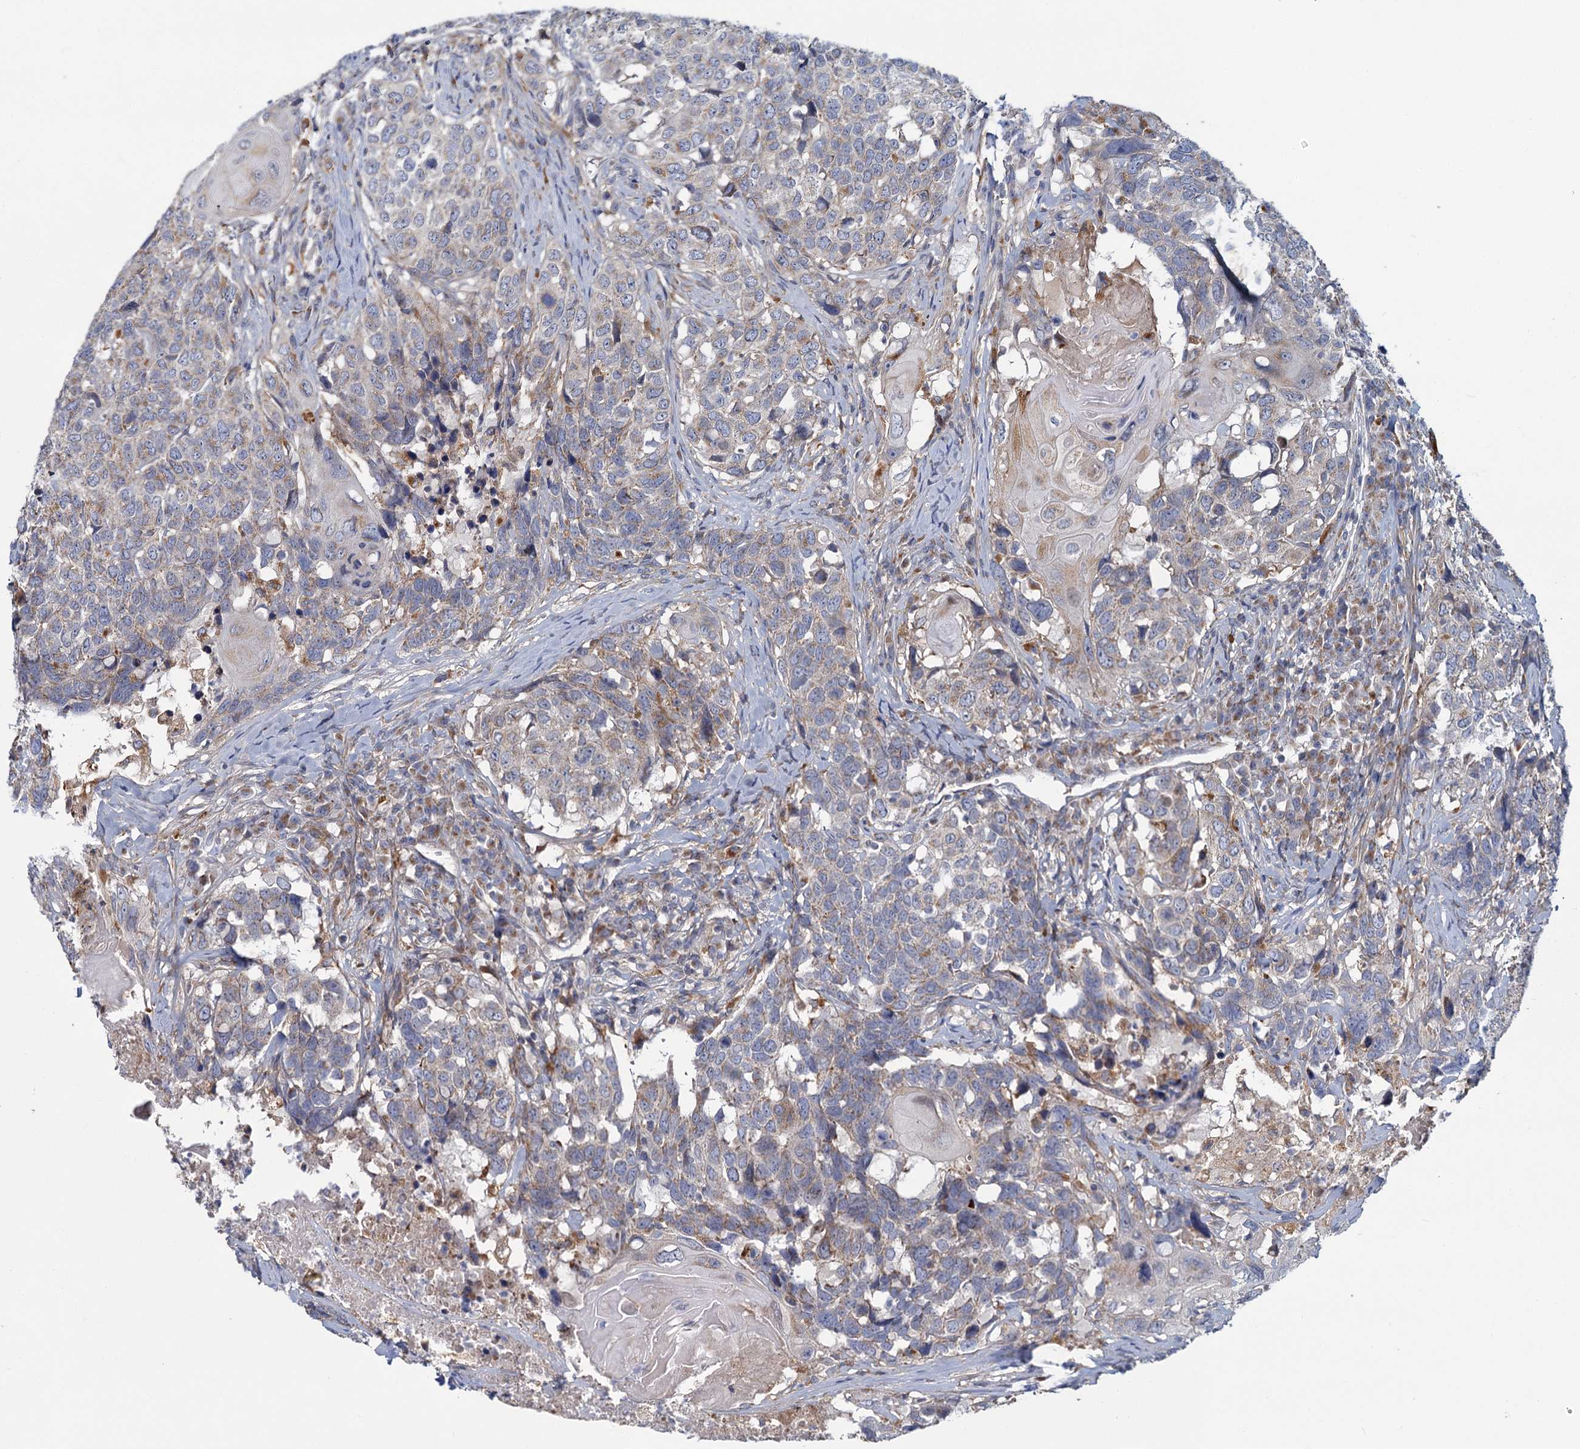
{"staining": {"intensity": "weak", "quantity": "<25%", "location": "cytoplasmic/membranous"}, "tissue": "head and neck cancer", "cell_type": "Tumor cells", "image_type": "cancer", "snomed": [{"axis": "morphology", "description": "Squamous cell carcinoma, NOS"}, {"axis": "topography", "description": "Head-Neck"}], "caption": "DAB (3,3'-diaminobenzidine) immunohistochemical staining of head and neck cancer exhibits no significant expression in tumor cells. Brightfield microscopy of immunohistochemistry (IHC) stained with DAB (3,3'-diaminobenzidine) (brown) and hematoxylin (blue), captured at high magnification.", "gene": "ADCY2", "patient": {"sex": "male", "age": 66}}